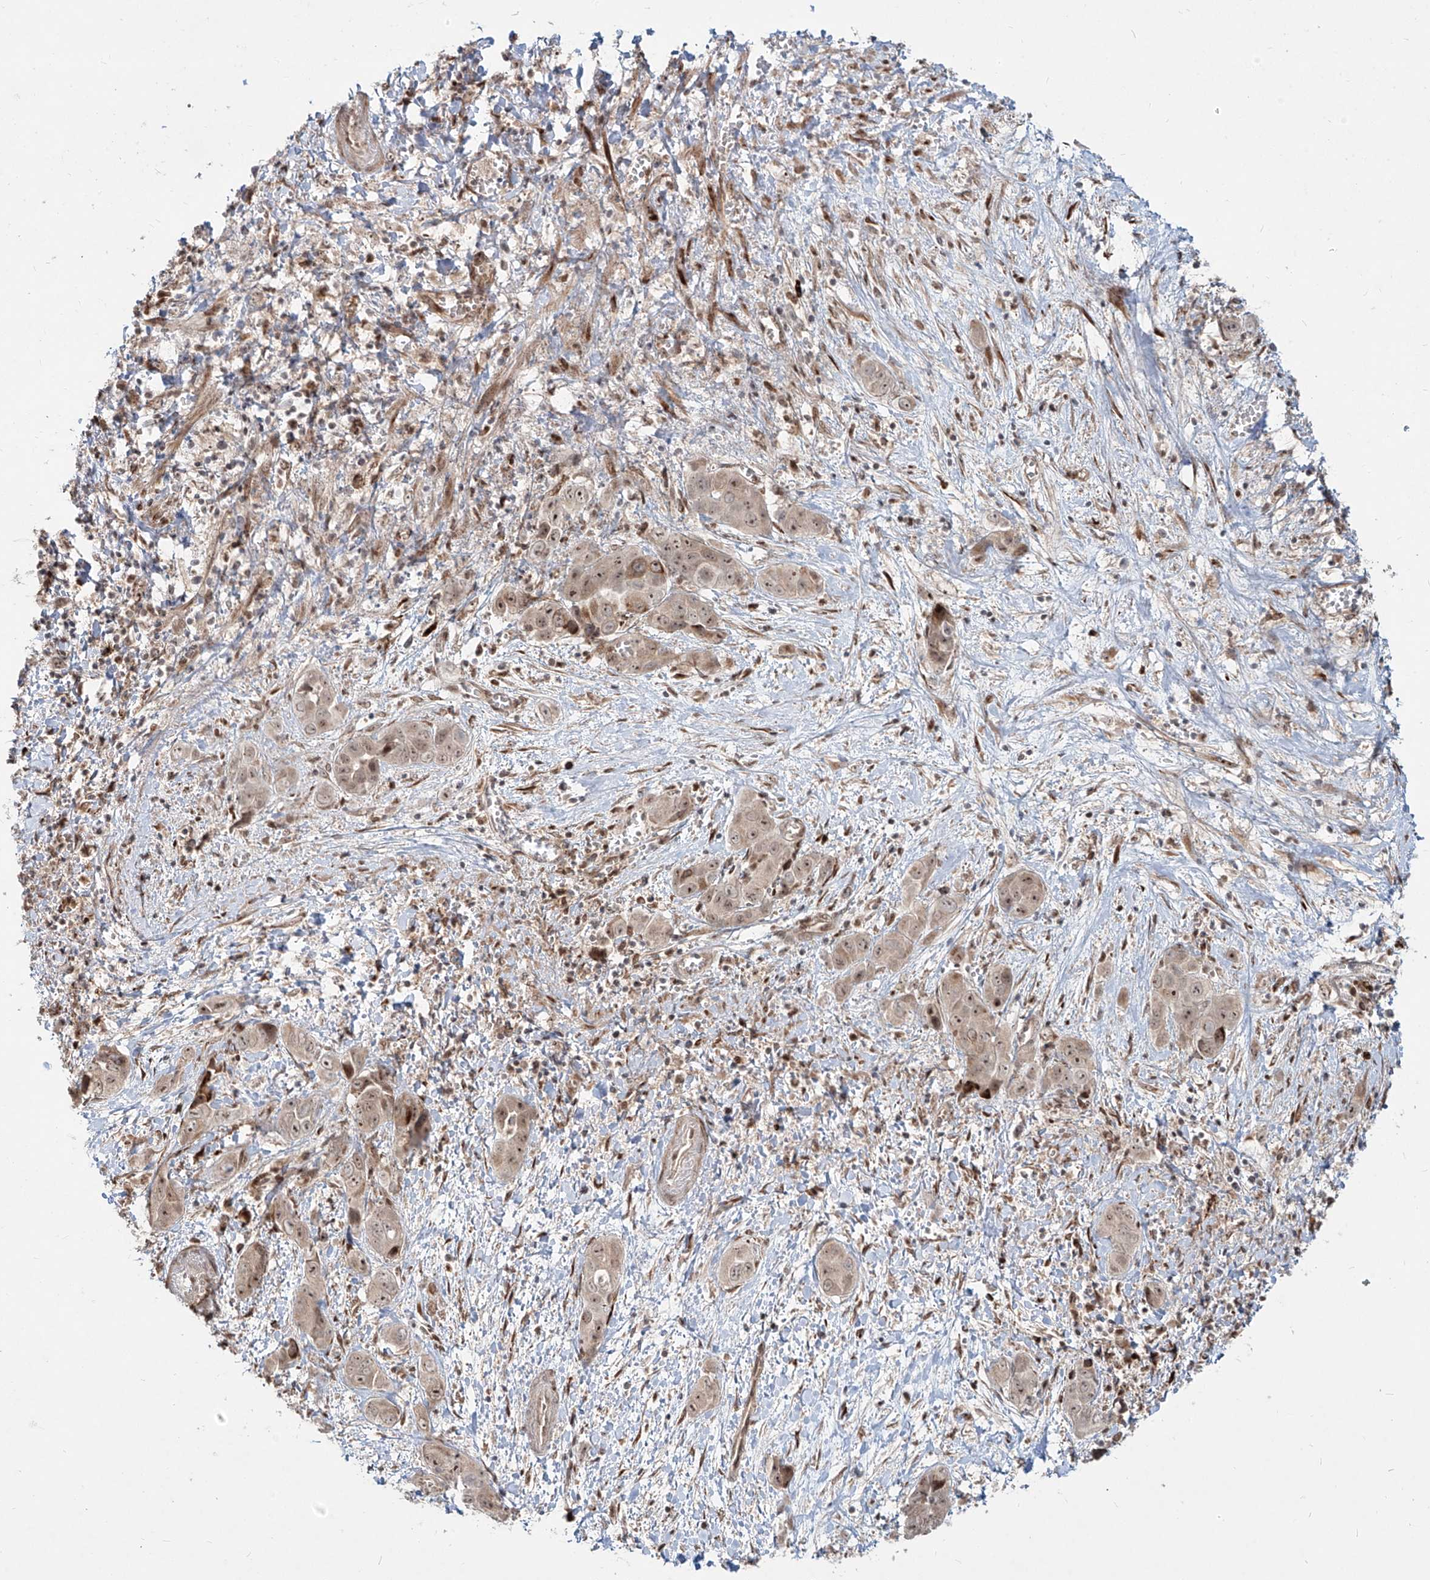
{"staining": {"intensity": "moderate", "quantity": ">75%", "location": "nuclear"}, "tissue": "liver cancer", "cell_type": "Tumor cells", "image_type": "cancer", "snomed": [{"axis": "morphology", "description": "Cholangiocarcinoma"}, {"axis": "topography", "description": "Liver"}], "caption": "Immunohistochemistry (IHC) of liver cancer (cholangiocarcinoma) exhibits medium levels of moderate nuclear positivity in approximately >75% of tumor cells.", "gene": "ZNF710", "patient": {"sex": "female", "age": 52}}